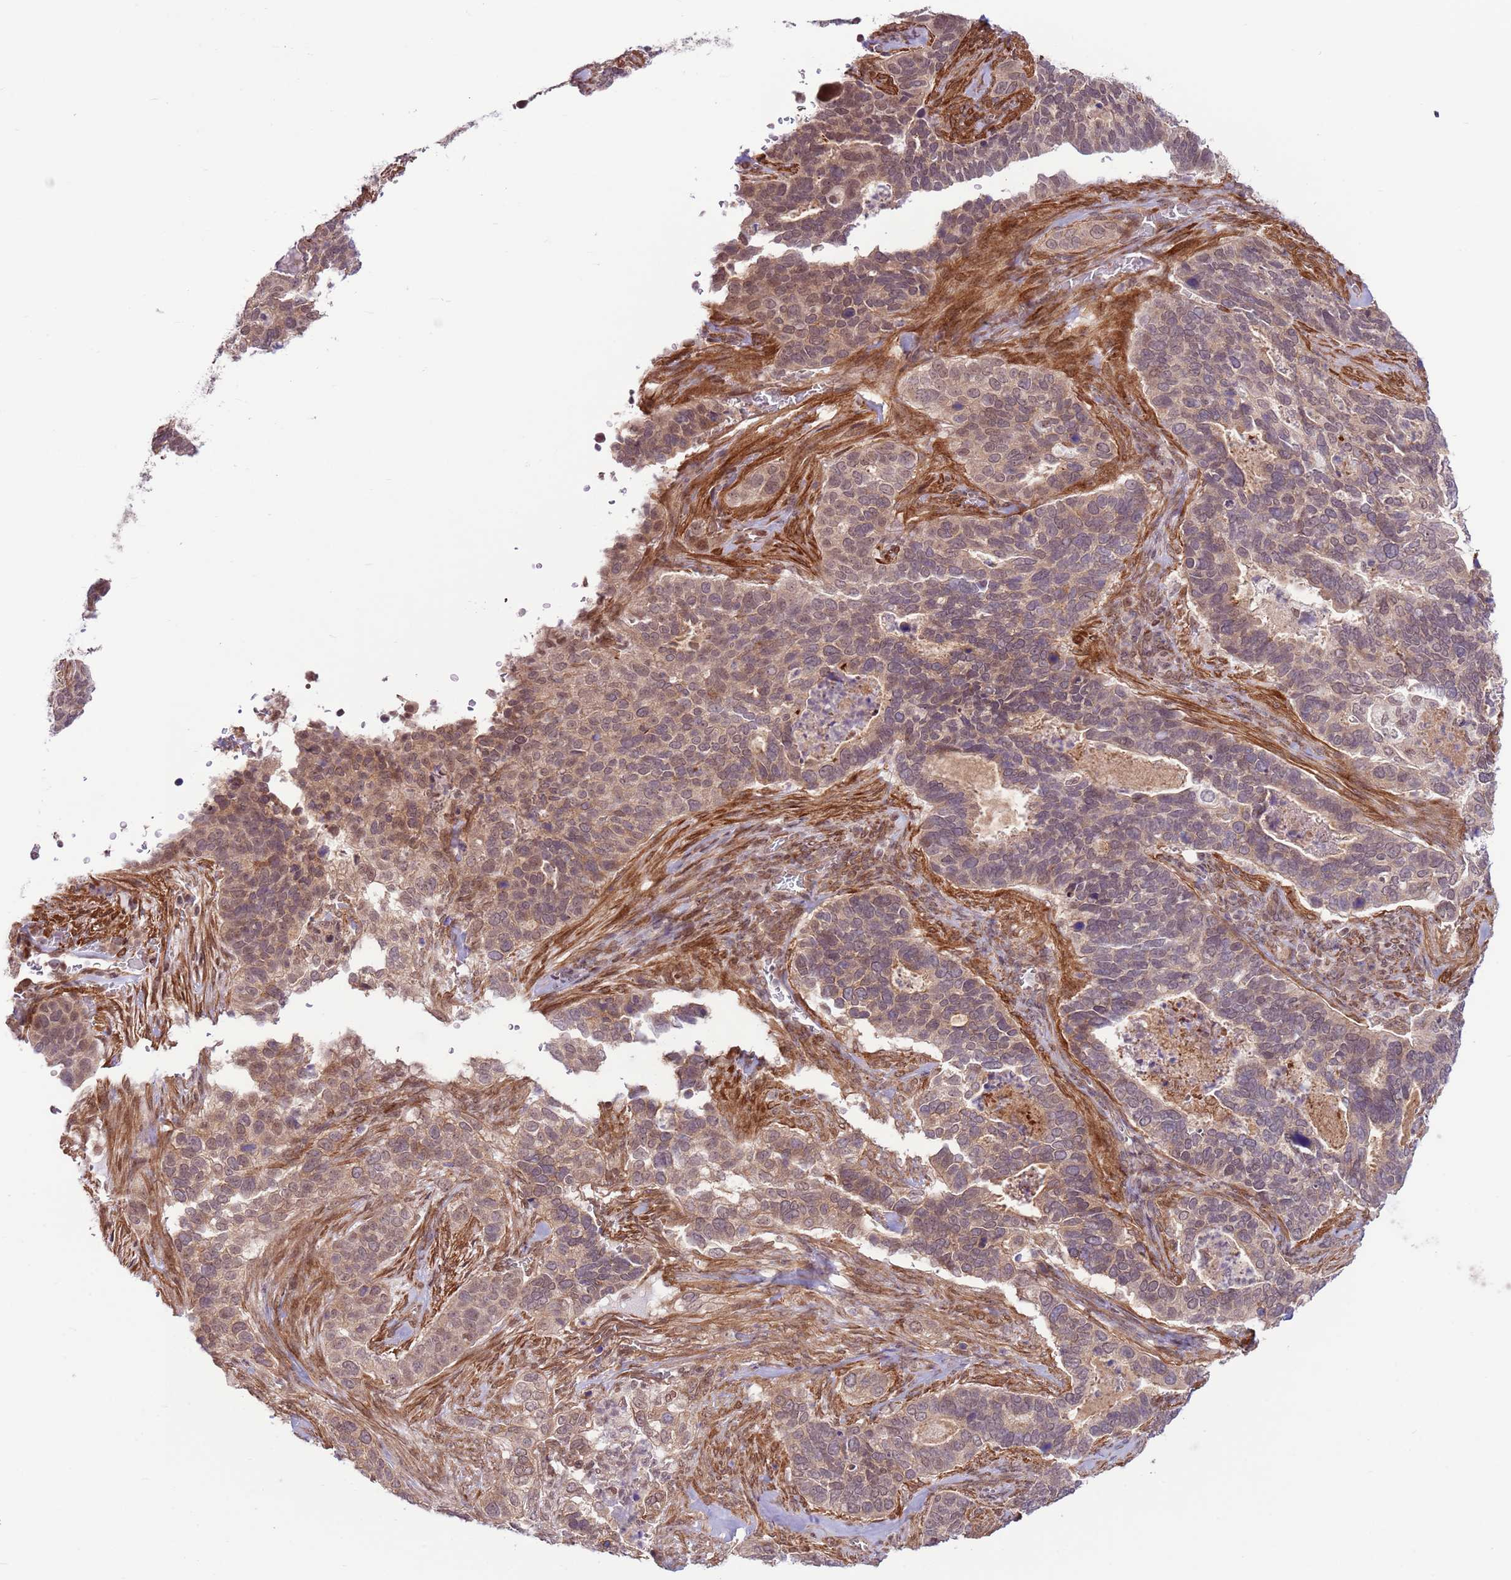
{"staining": {"intensity": "weak", "quantity": ">75%", "location": "cytoplasmic/membranous,nuclear"}, "tissue": "cervical cancer", "cell_type": "Tumor cells", "image_type": "cancer", "snomed": [{"axis": "morphology", "description": "Squamous cell carcinoma, NOS"}, {"axis": "topography", "description": "Cervix"}], "caption": "A brown stain shows weak cytoplasmic/membranous and nuclear expression of a protein in human squamous cell carcinoma (cervical) tumor cells.", "gene": "DCAF4", "patient": {"sex": "female", "age": 38}}